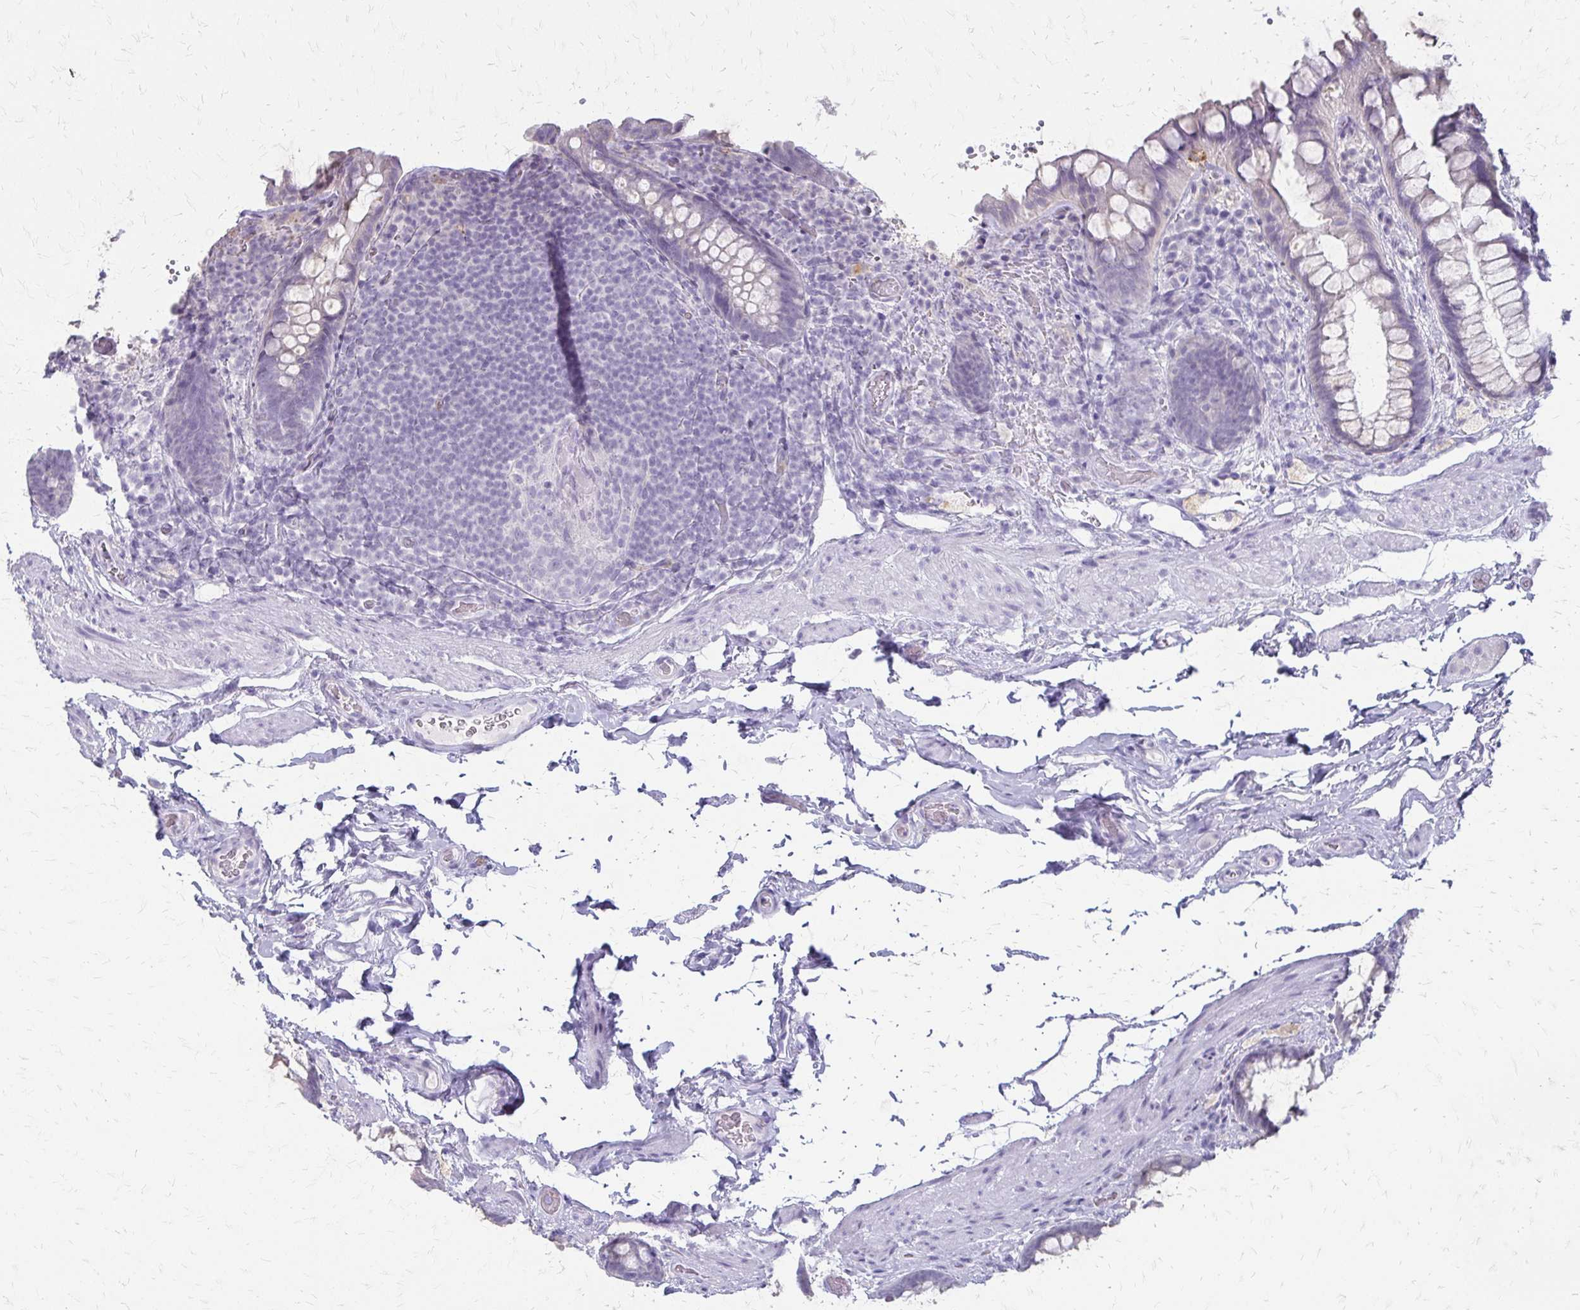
{"staining": {"intensity": "negative", "quantity": "none", "location": "none"}, "tissue": "rectum", "cell_type": "Glandular cells", "image_type": "normal", "snomed": [{"axis": "morphology", "description": "Normal tissue, NOS"}, {"axis": "topography", "description": "Rectum"}], "caption": "DAB immunohistochemical staining of normal rectum reveals no significant expression in glandular cells.", "gene": "ACP5", "patient": {"sex": "female", "age": 69}}